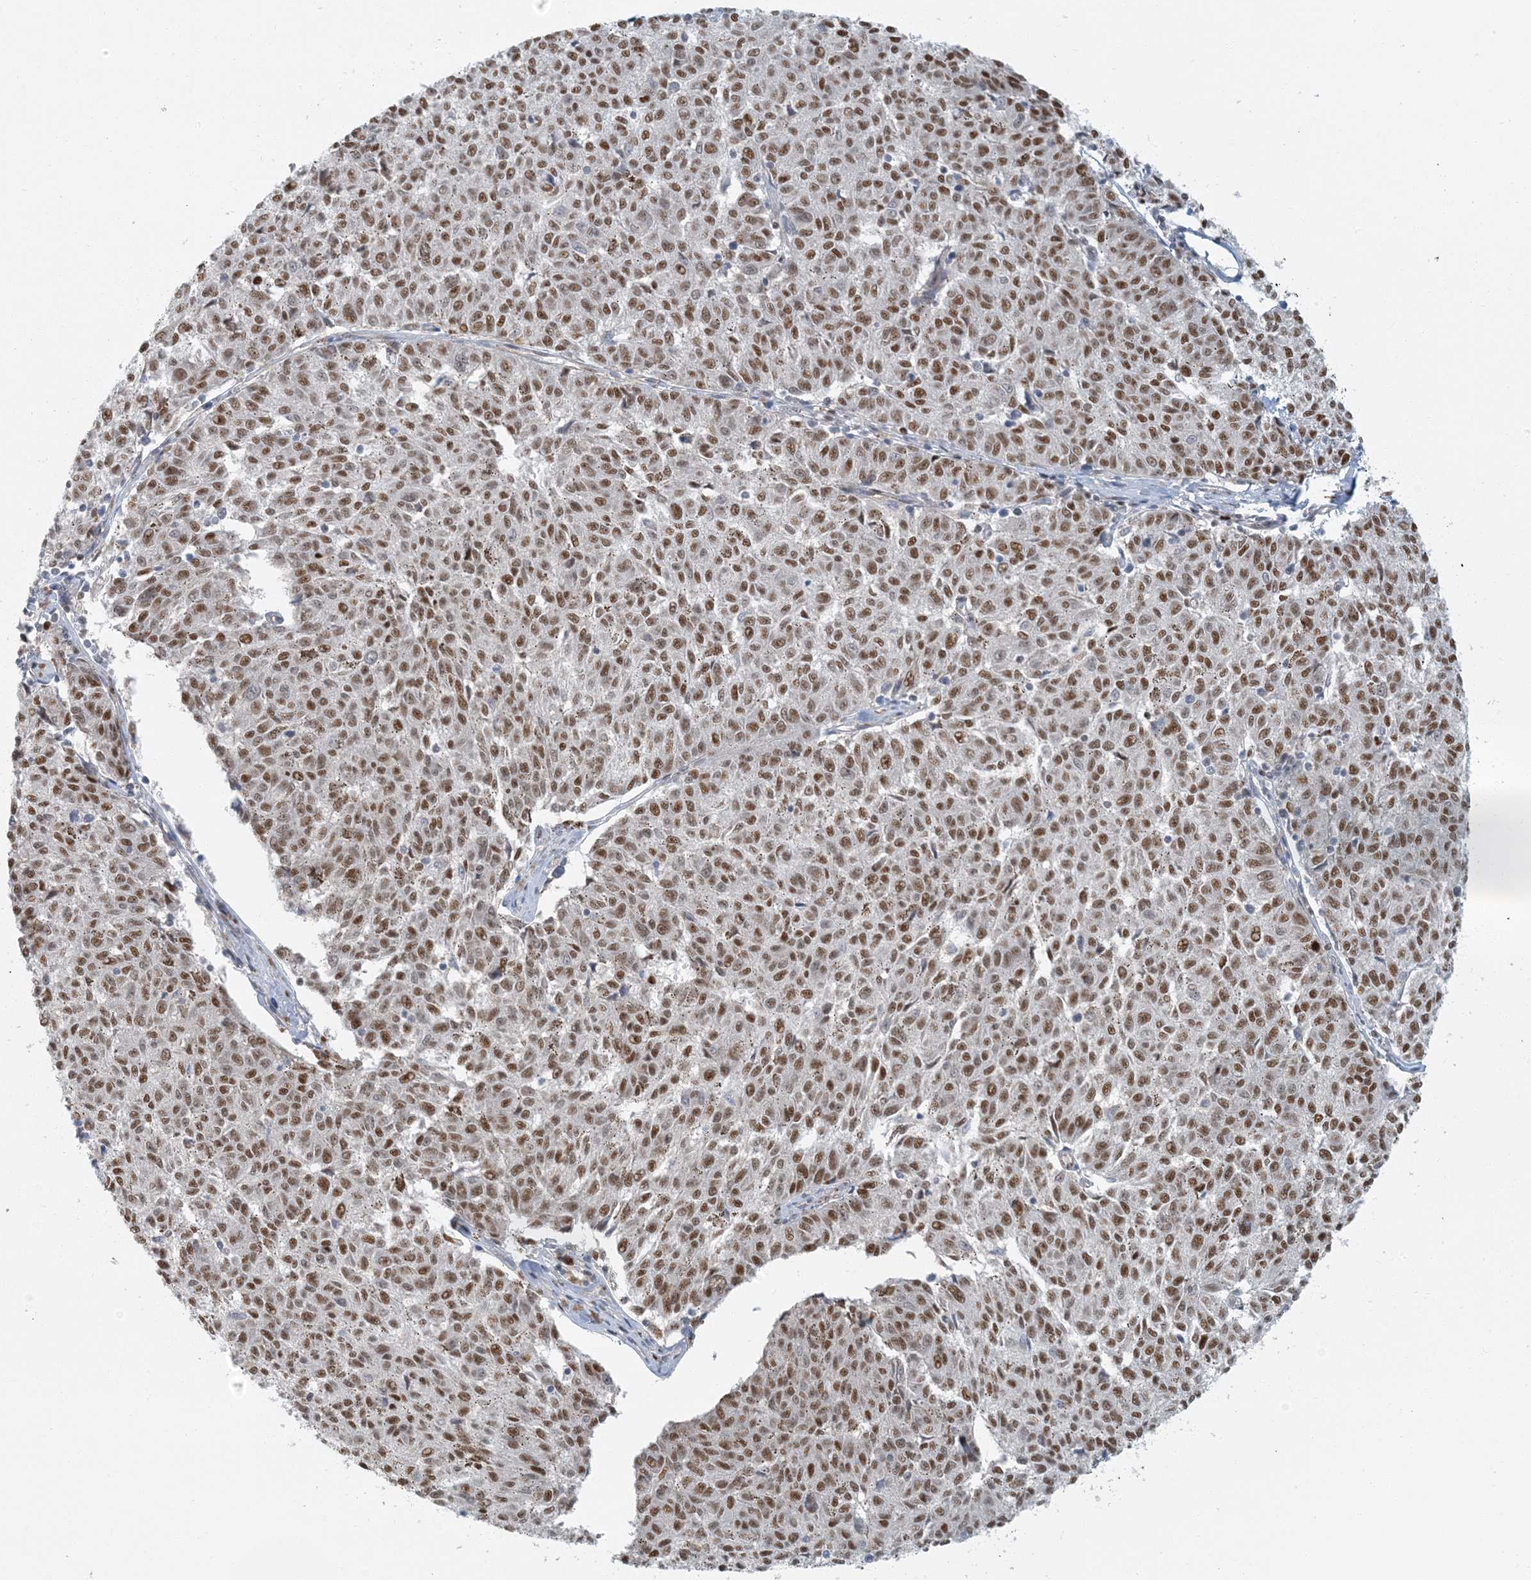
{"staining": {"intensity": "moderate", "quantity": ">75%", "location": "nuclear"}, "tissue": "melanoma", "cell_type": "Tumor cells", "image_type": "cancer", "snomed": [{"axis": "morphology", "description": "Malignant melanoma, NOS"}, {"axis": "topography", "description": "Skin"}], "caption": "IHC histopathology image of human malignant melanoma stained for a protein (brown), which shows medium levels of moderate nuclear staining in about >75% of tumor cells.", "gene": "AK9", "patient": {"sex": "female", "age": 72}}